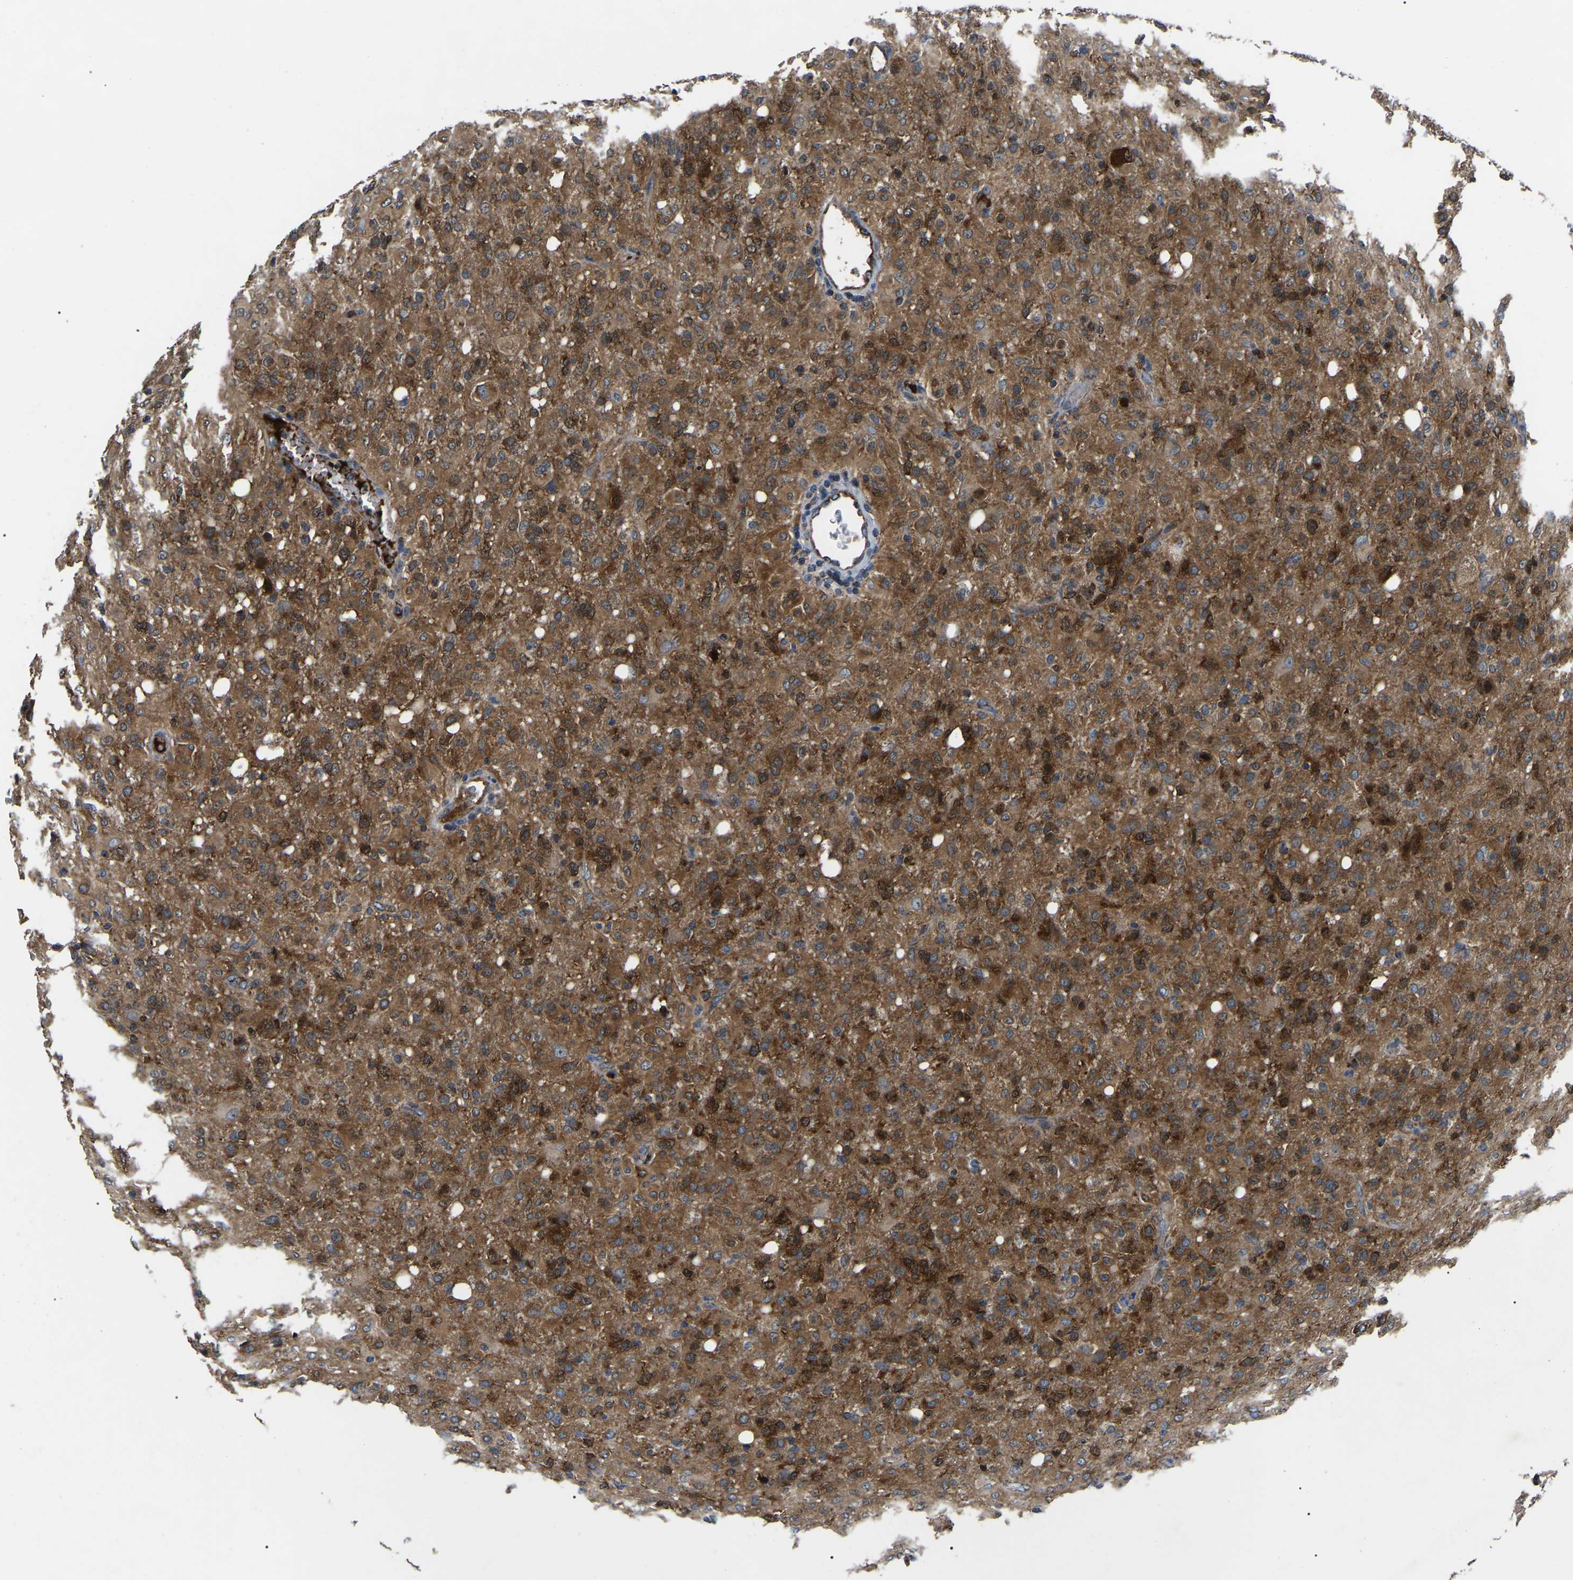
{"staining": {"intensity": "strong", "quantity": ">75%", "location": "cytoplasmic/membranous"}, "tissue": "glioma", "cell_type": "Tumor cells", "image_type": "cancer", "snomed": [{"axis": "morphology", "description": "Glioma, malignant, High grade"}, {"axis": "topography", "description": "Brain"}], "caption": "Glioma stained for a protein shows strong cytoplasmic/membranous positivity in tumor cells.", "gene": "PPM1E", "patient": {"sex": "female", "age": 57}}